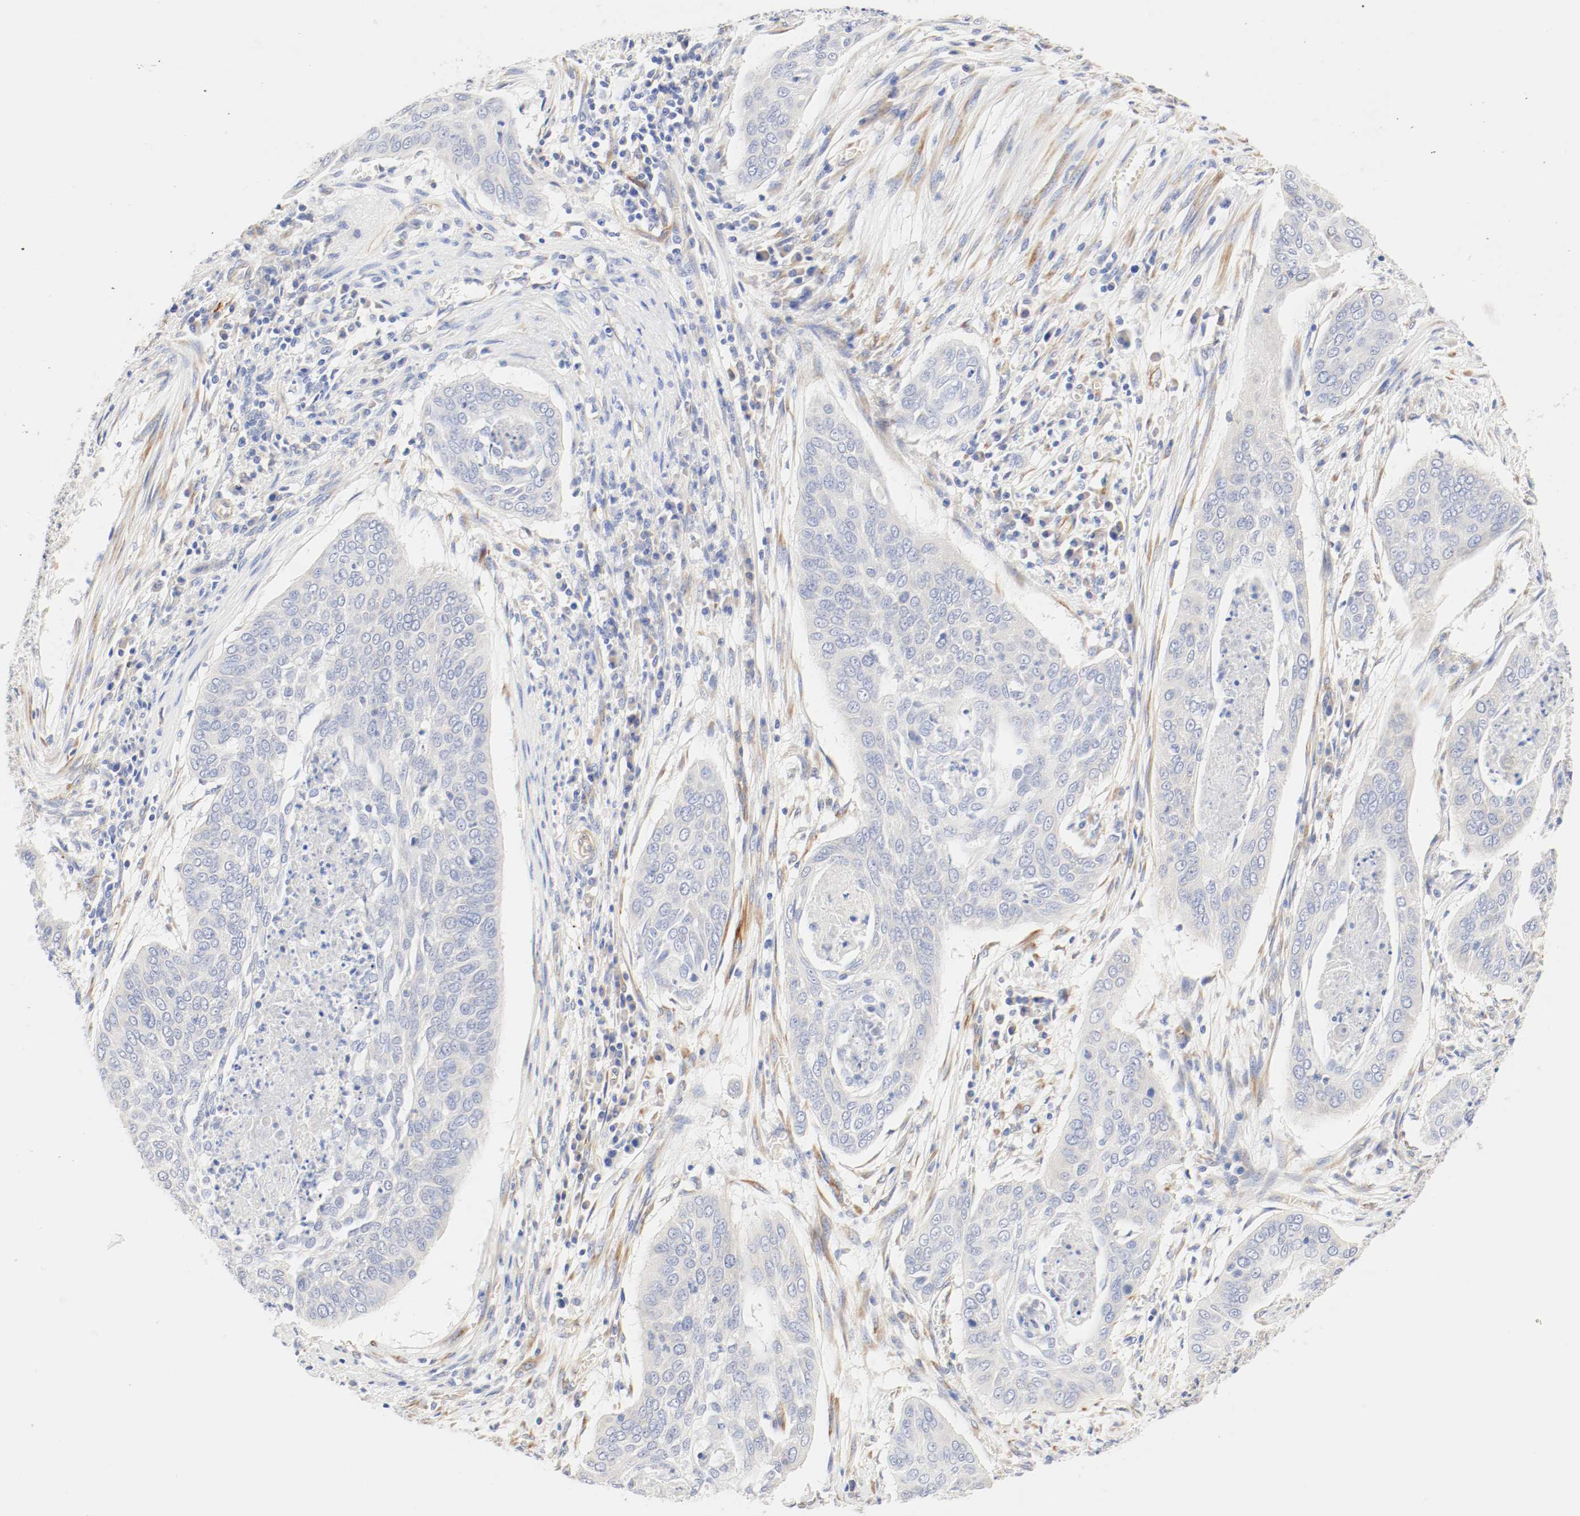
{"staining": {"intensity": "weak", "quantity": "25%-75%", "location": "cytoplasmic/membranous"}, "tissue": "cervical cancer", "cell_type": "Tumor cells", "image_type": "cancer", "snomed": [{"axis": "morphology", "description": "Squamous cell carcinoma, NOS"}, {"axis": "topography", "description": "Cervix"}], "caption": "This is a histology image of immunohistochemistry staining of cervical cancer, which shows weak positivity in the cytoplasmic/membranous of tumor cells.", "gene": "GIT1", "patient": {"sex": "female", "age": 39}}